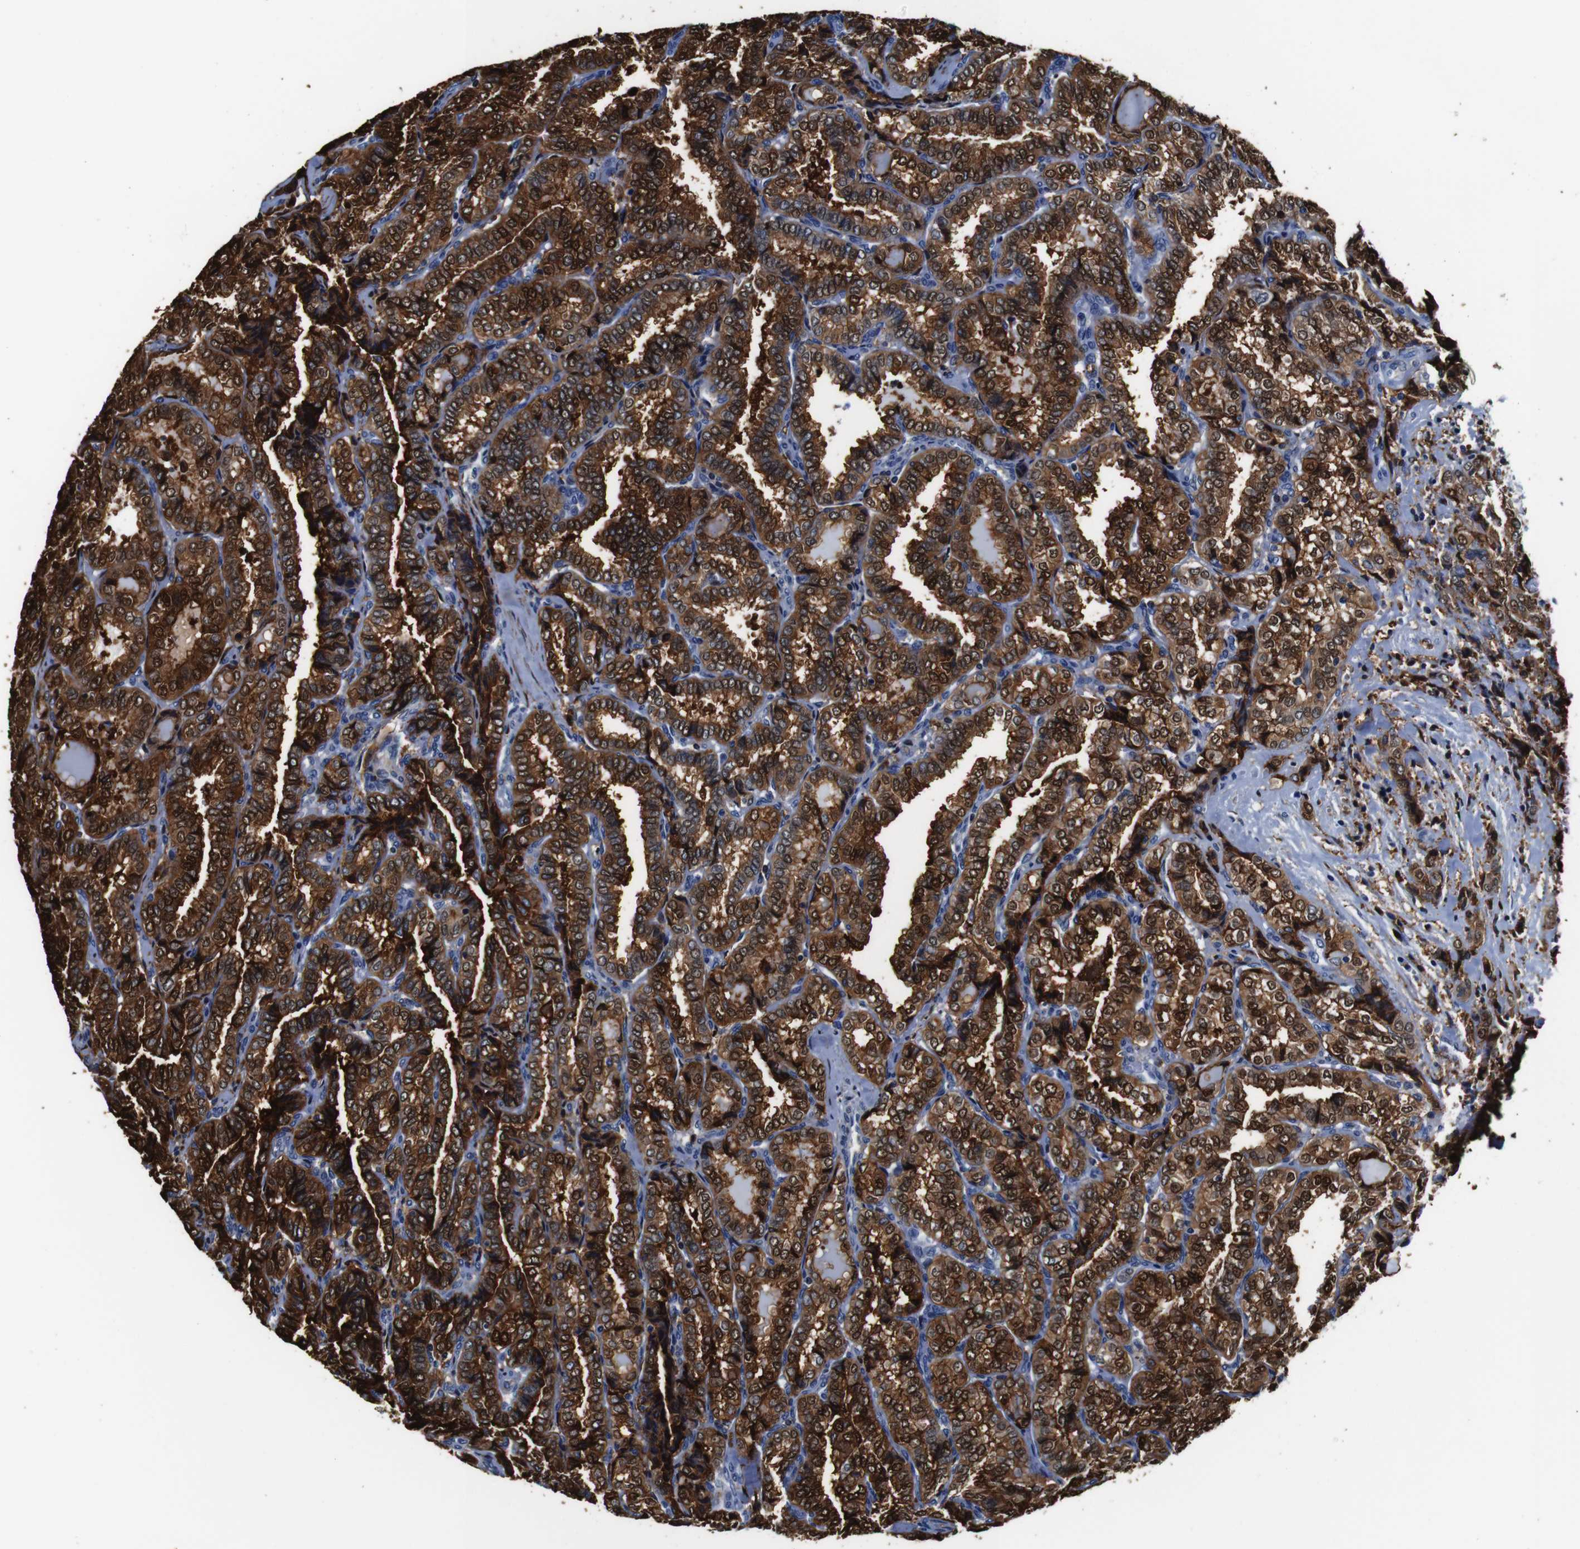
{"staining": {"intensity": "strong", "quantity": ">75%", "location": "cytoplasmic/membranous,nuclear"}, "tissue": "thyroid cancer", "cell_type": "Tumor cells", "image_type": "cancer", "snomed": [{"axis": "morphology", "description": "Normal tissue, NOS"}, {"axis": "morphology", "description": "Papillary adenocarcinoma, NOS"}, {"axis": "topography", "description": "Thyroid gland"}], "caption": "Immunohistochemistry (IHC) micrograph of human thyroid cancer stained for a protein (brown), which demonstrates high levels of strong cytoplasmic/membranous and nuclear expression in about >75% of tumor cells.", "gene": "ANXA1", "patient": {"sex": "female", "age": 30}}